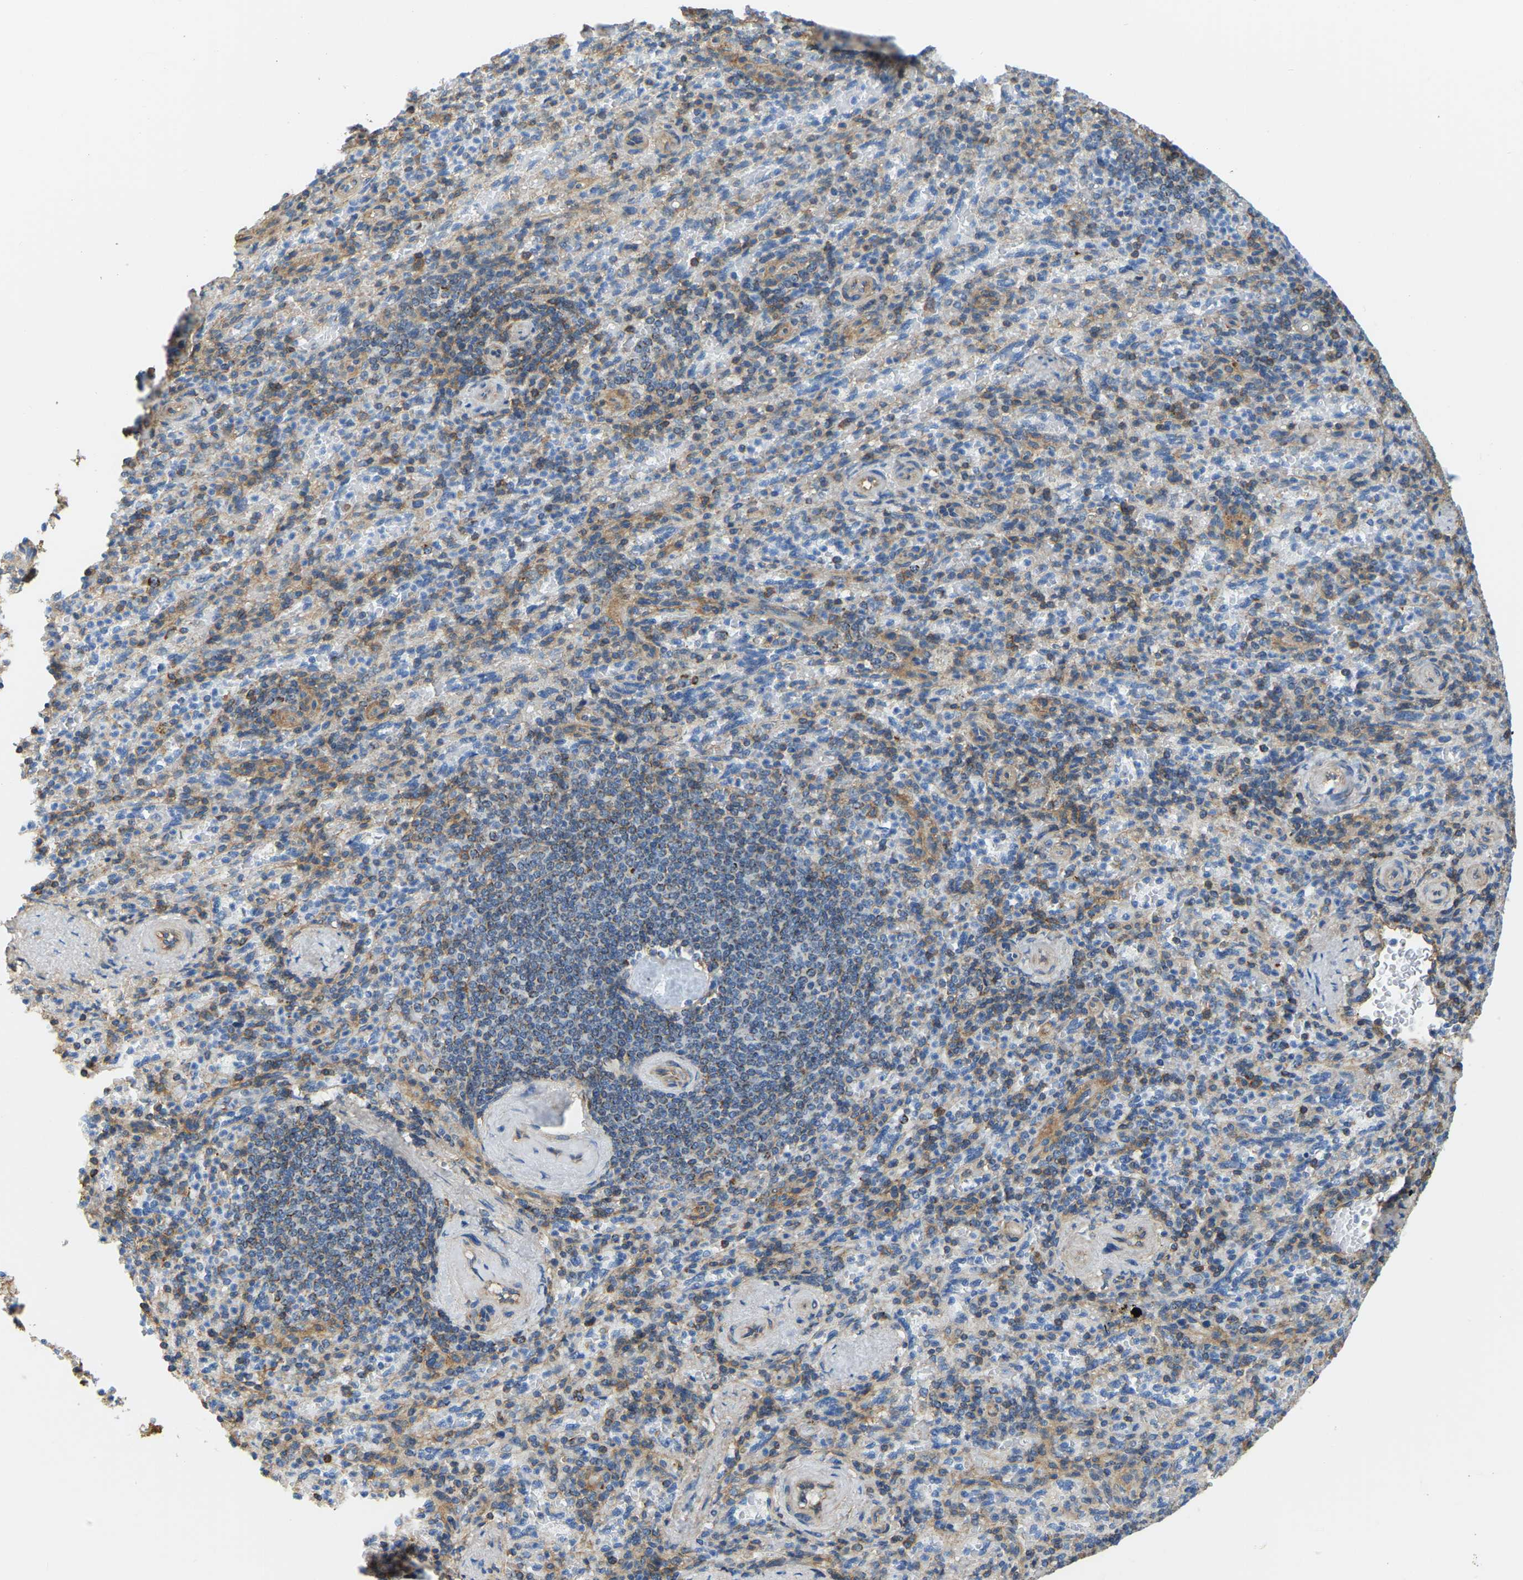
{"staining": {"intensity": "moderate", "quantity": "25%-75%", "location": "cytoplasmic/membranous"}, "tissue": "spleen", "cell_type": "Cells in red pulp", "image_type": "normal", "snomed": [{"axis": "morphology", "description": "Normal tissue, NOS"}, {"axis": "topography", "description": "Spleen"}], "caption": "Spleen stained with immunohistochemistry demonstrates moderate cytoplasmic/membranous staining in approximately 25%-75% of cells in red pulp.", "gene": "AHNAK", "patient": {"sex": "female", "age": 74}}